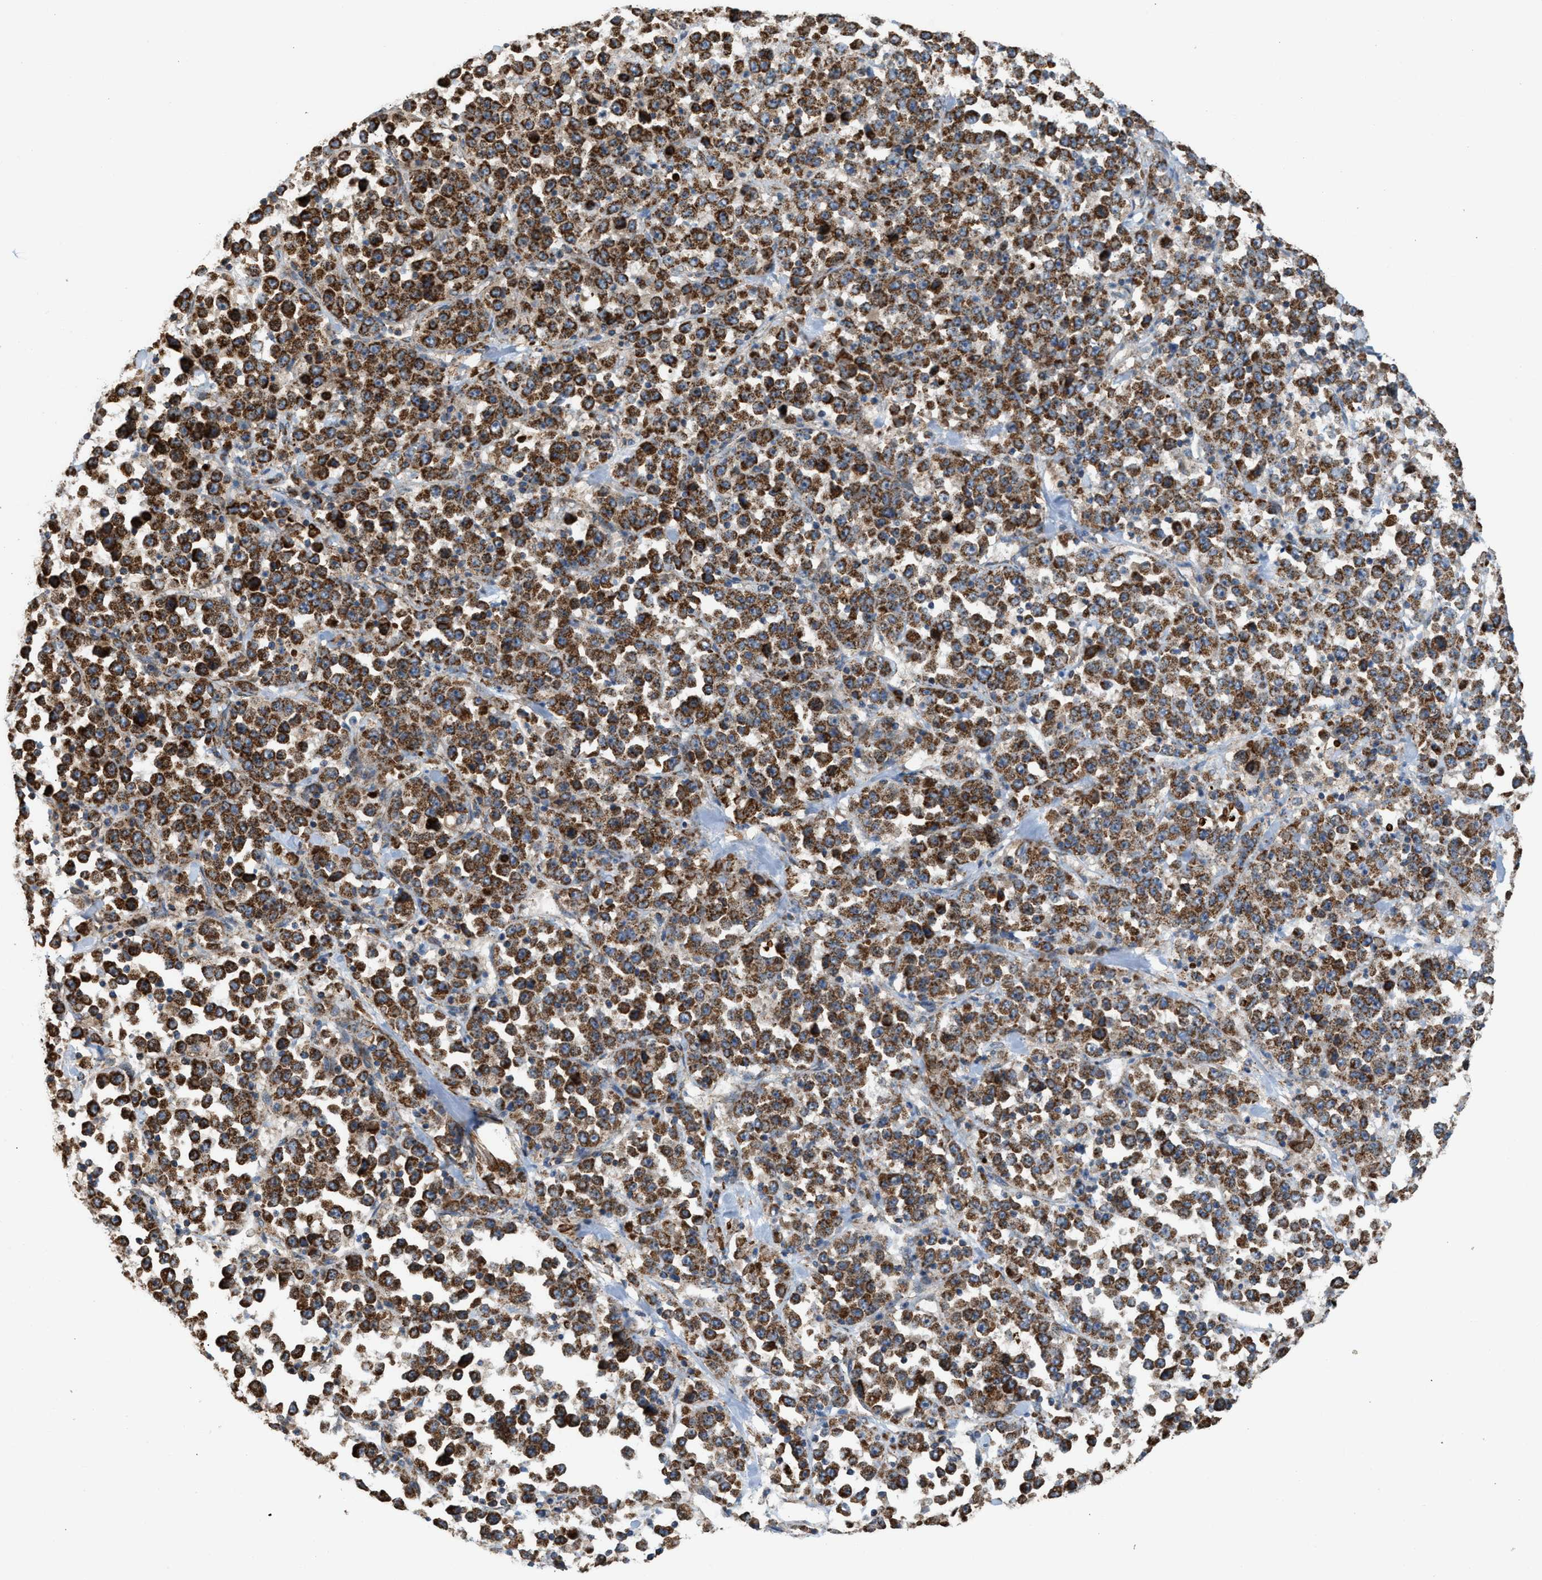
{"staining": {"intensity": "strong", "quantity": ">75%", "location": "cytoplasmic/membranous"}, "tissue": "stomach cancer", "cell_type": "Tumor cells", "image_type": "cancer", "snomed": [{"axis": "morphology", "description": "Normal tissue, NOS"}, {"axis": "morphology", "description": "Adenocarcinoma, NOS"}, {"axis": "topography", "description": "Stomach, upper"}, {"axis": "topography", "description": "Stomach"}], "caption": "Protein analysis of stomach adenocarcinoma tissue reveals strong cytoplasmic/membranous expression in approximately >75% of tumor cells. The staining was performed using DAB to visualize the protein expression in brown, while the nuclei were stained in blue with hematoxylin (Magnification: 20x).", "gene": "SGSM2", "patient": {"sex": "male", "age": 59}}